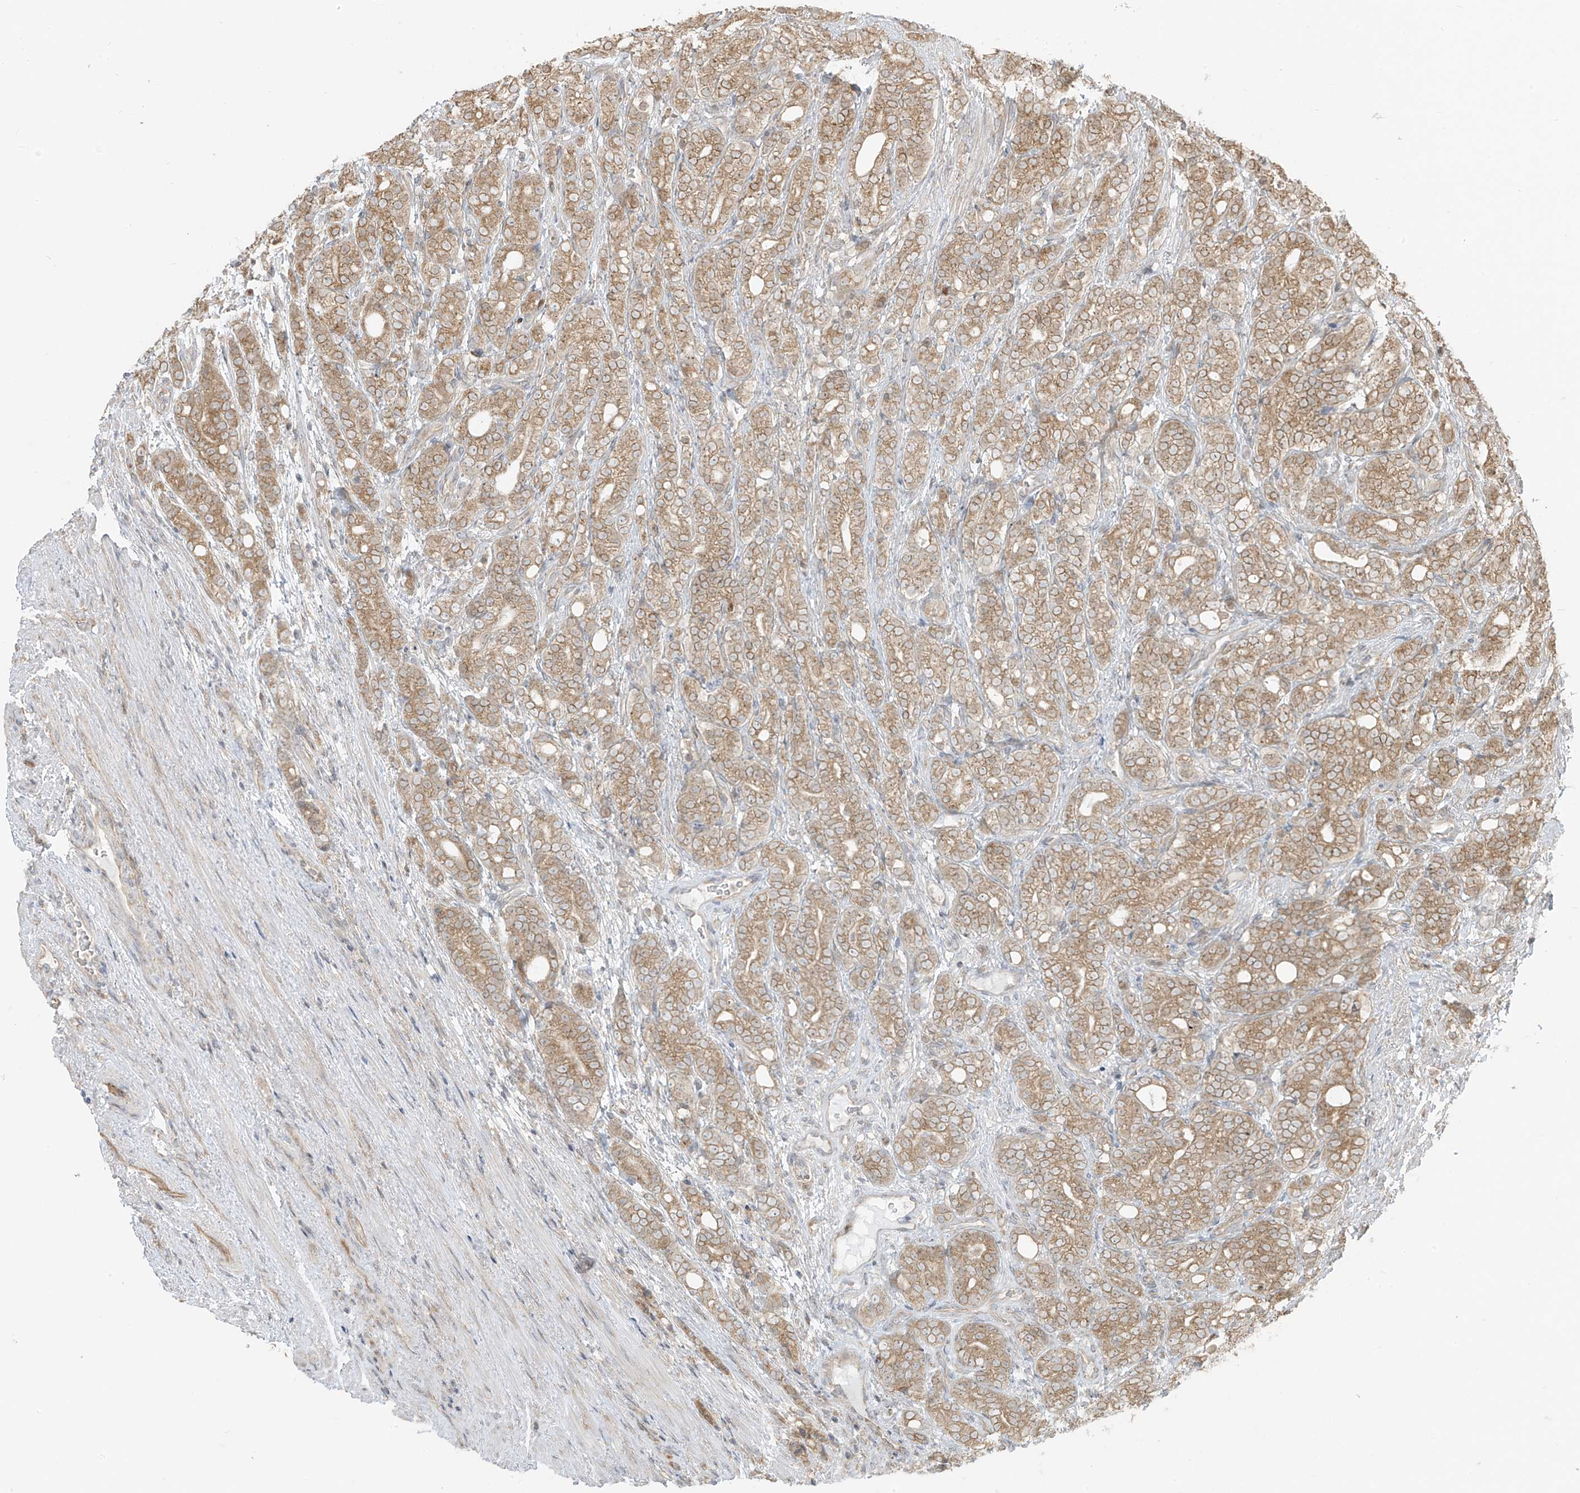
{"staining": {"intensity": "moderate", "quantity": ">75%", "location": "cytoplasmic/membranous"}, "tissue": "prostate cancer", "cell_type": "Tumor cells", "image_type": "cancer", "snomed": [{"axis": "morphology", "description": "Adenocarcinoma, High grade"}, {"axis": "topography", "description": "Prostate"}], "caption": "Adenocarcinoma (high-grade) (prostate) stained for a protein (brown) reveals moderate cytoplasmic/membranous positive staining in approximately >75% of tumor cells.", "gene": "PDE11A", "patient": {"sex": "male", "age": 57}}